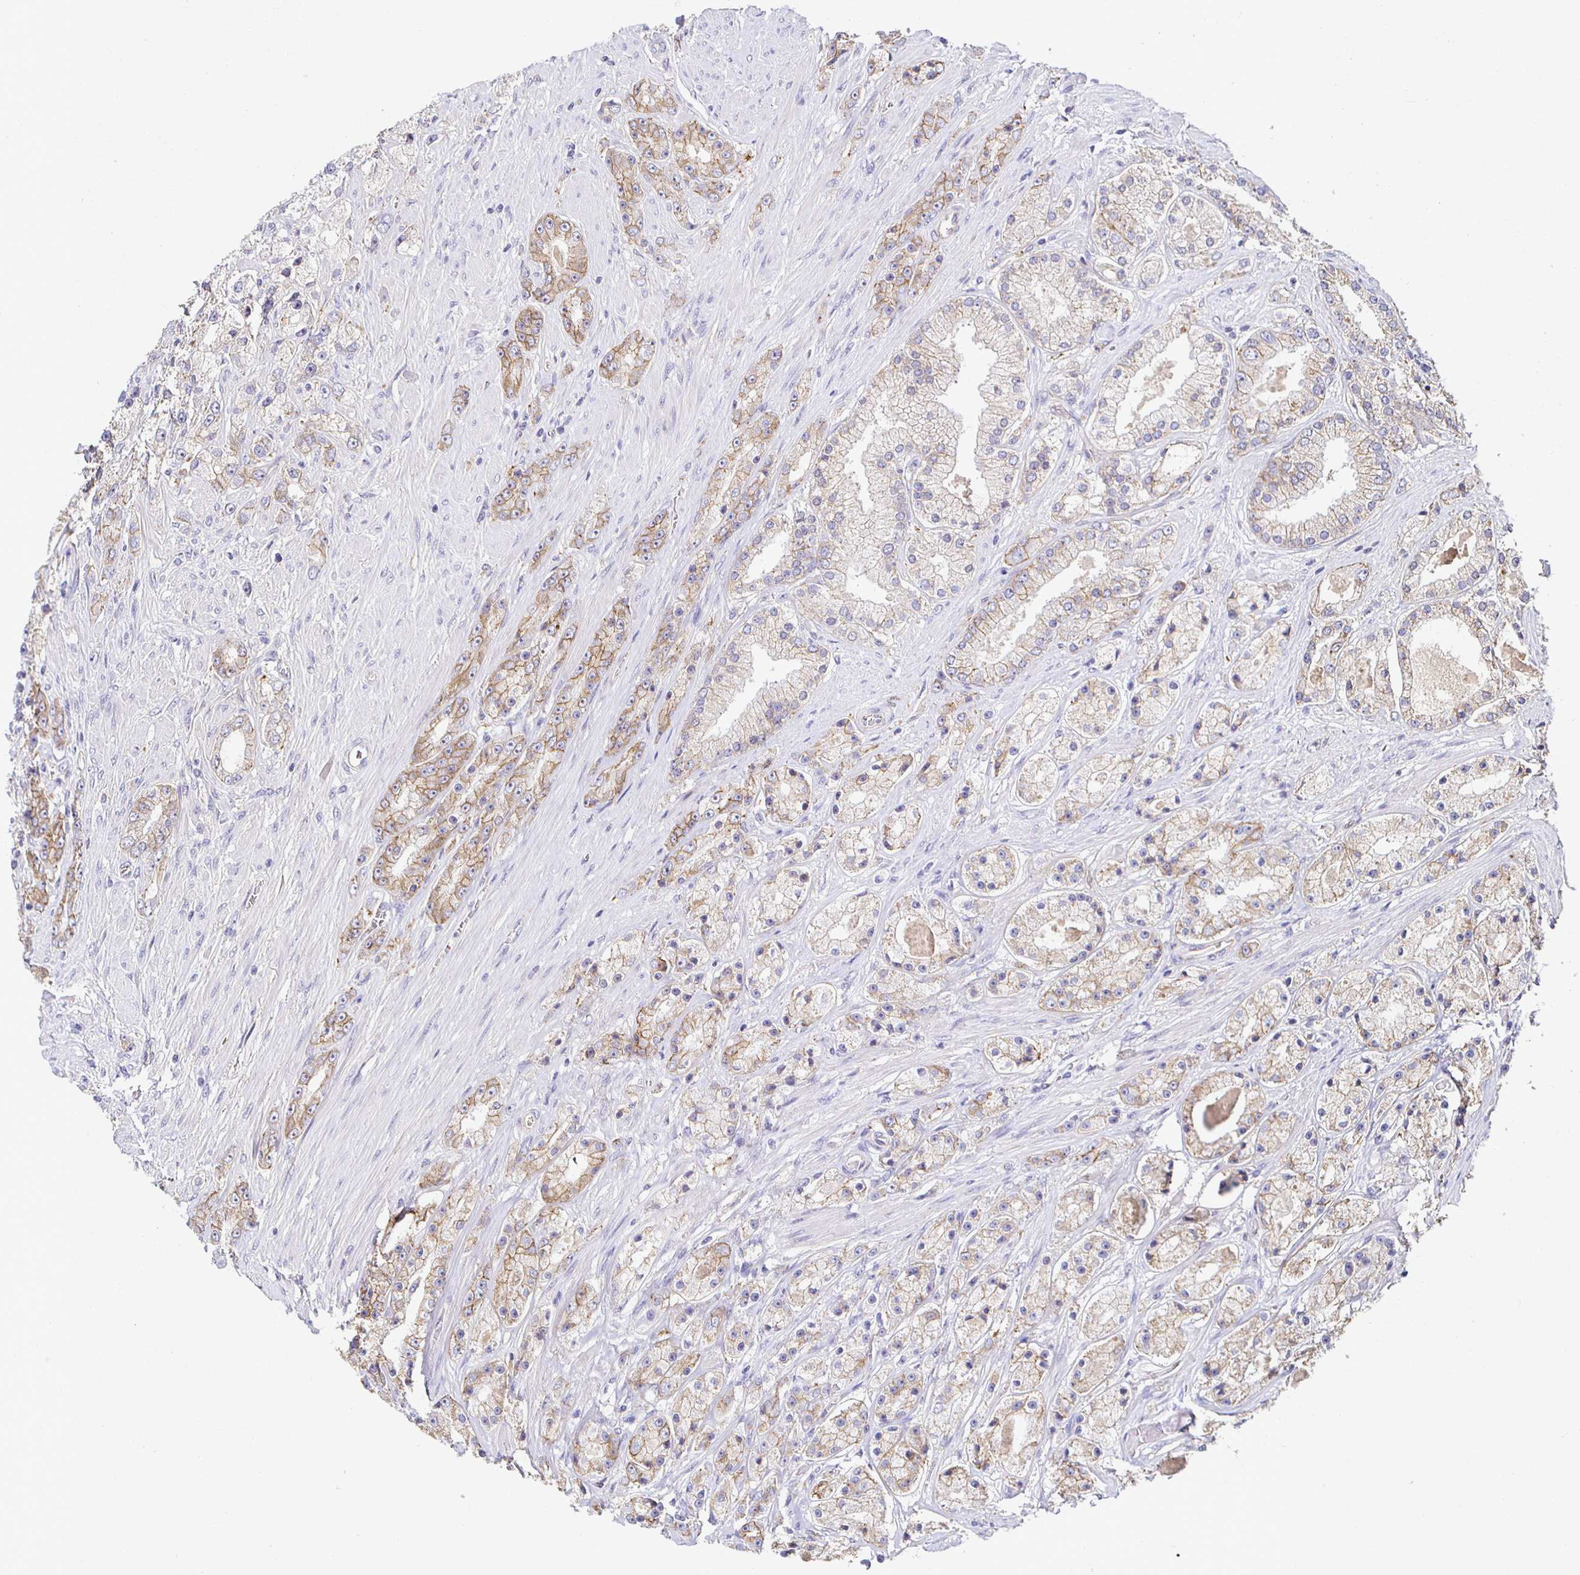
{"staining": {"intensity": "moderate", "quantity": "25%-75%", "location": "cytoplasmic/membranous"}, "tissue": "prostate cancer", "cell_type": "Tumor cells", "image_type": "cancer", "snomed": [{"axis": "morphology", "description": "Adenocarcinoma, High grade"}, {"axis": "topography", "description": "Prostate"}], "caption": "The histopathology image reveals immunohistochemical staining of prostate cancer. There is moderate cytoplasmic/membranous positivity is seen in approximately 25%-75% of tumor cells.", "gene": "PIWIL3", "patient": {"sex": "male", "age": 67}}